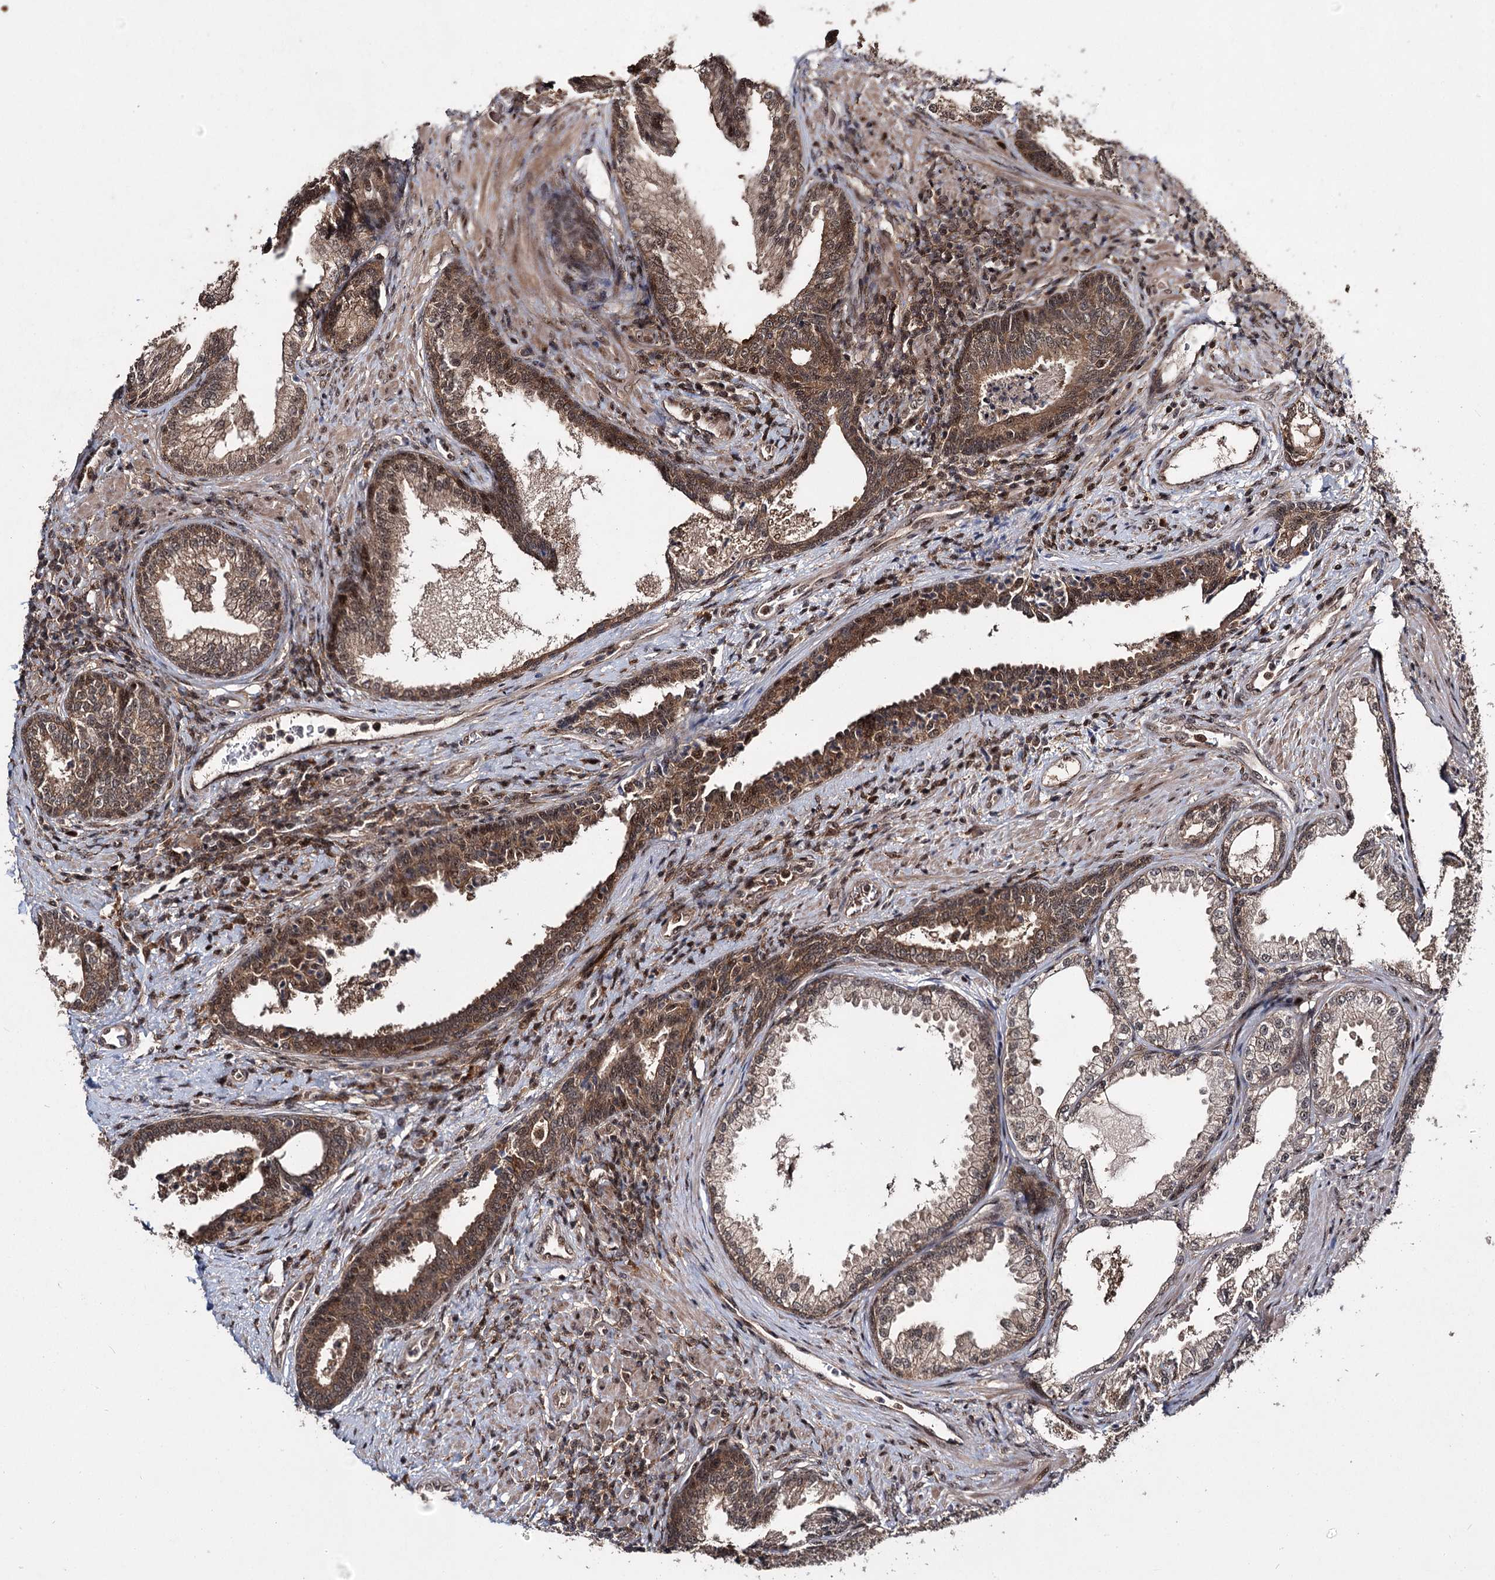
{"staining": {"intensity": "moderate", "quantity": ">75%", "location": "cytoplasmic/membranous,nuclear"}, "tissue": "prostate", "cell_type": "Glandular cells", "image_type": "normal", "snomed": [{"axis": "morphology", "description": "Normal tissue, NOS"}, {"axis": "topography", "description": "Prostate"}], "caption": "Glandular cells display moderate cytoplasmic/membranous,nuclear positivity in about >75% of cells in unremarkable prostate. (Stains: DAB (3,3'-diaminobenzidine) in brown, nuclei in blue, Microscopy: brightfield microscopy at high magnification).", "gene": "MKNK2", "patient": {"sex": "male", "age": 76}}